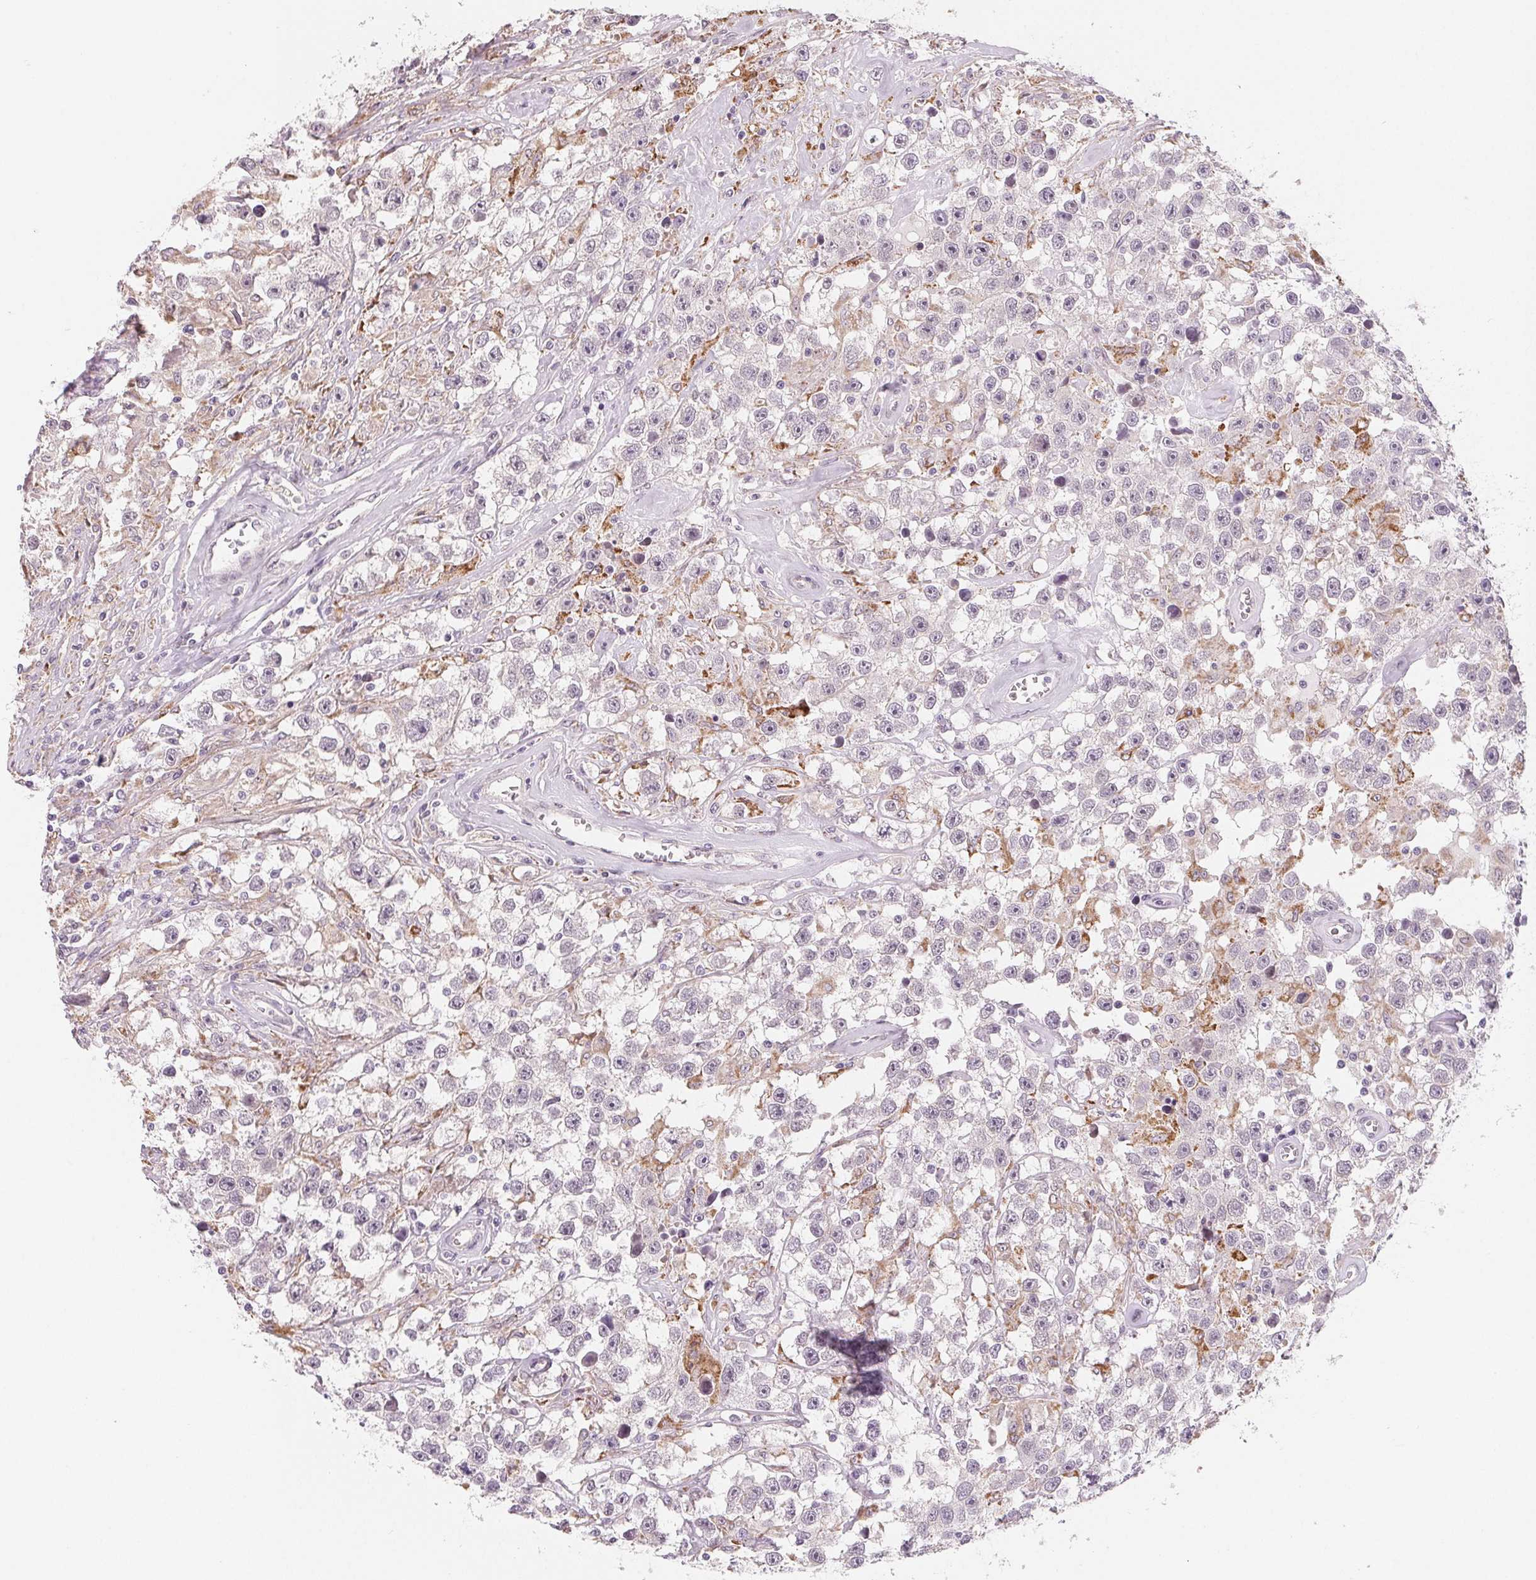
{"staining": {"intensity": "moderate", "quantity": "<25%", "location": "cytoplasmic/membranous"}, "tissue": "testis cancer", "cell_type": "Tumor cells", "image_type": "cancer", "snomed": [{"axis": "morphology", "description": "Seminoma, NOS"}, {"axis": "topography", "description": "Testis"}], "caption": "Moderate cytoplasmic/membranous protein staining is identified in about <25% of tumor cells in testis cancer.", "gene": "CFC1", "patient": {"sex": "male", "age": 43}}